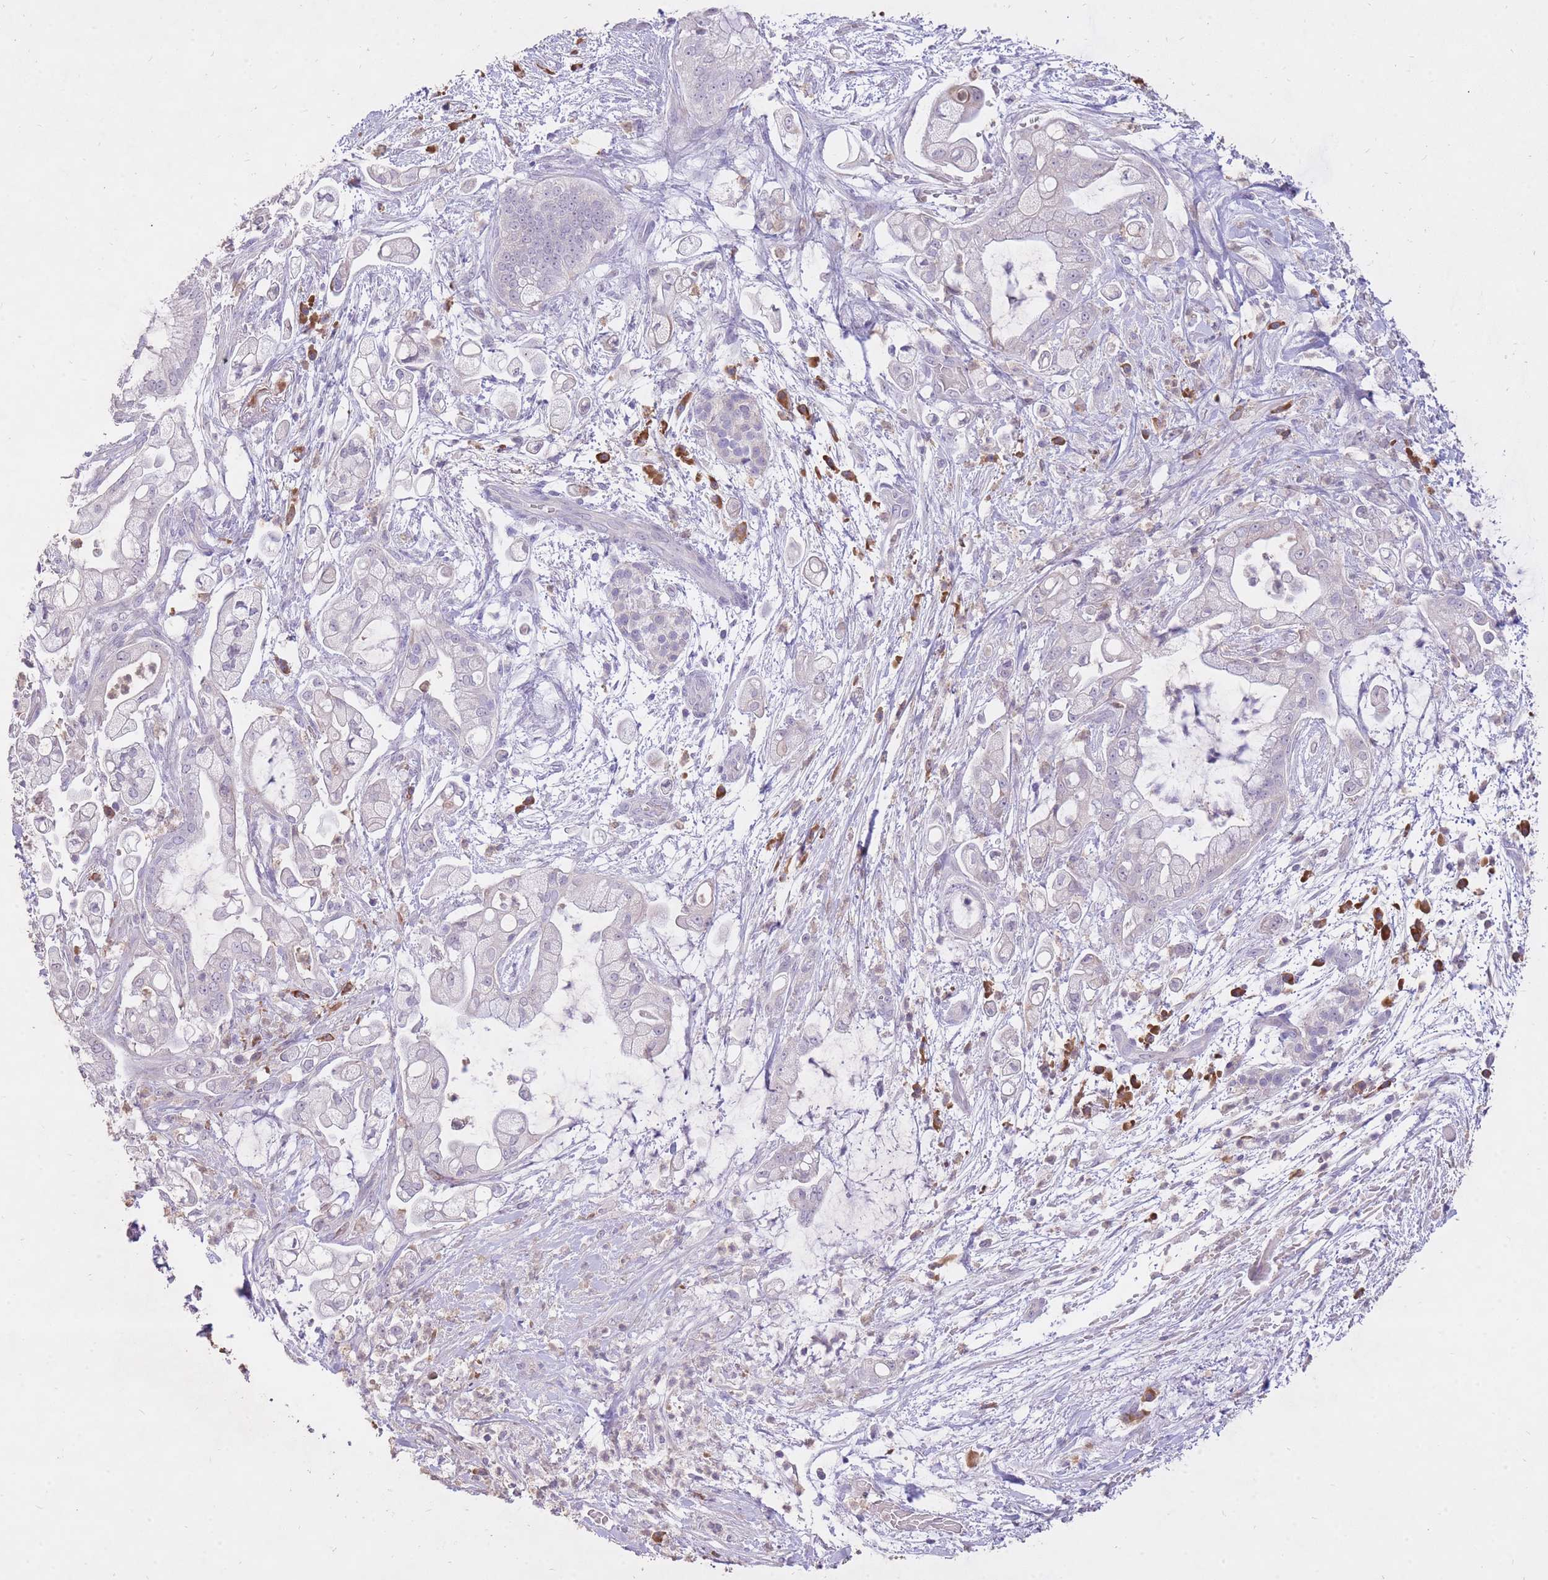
{"staining": {"intensity": "negative", "quantity": "none", "location": "none"}, "tissue": "pancreatic cancer", "cell_type": "Tumor cells", "image_type": "cancer", "snomed": [{"axis": "morphology", "description": "Adenocarcinoma, NOS"}, {"axis": "topography", "description": "Pancreas"}], "caption": "Immunohistochemistry (IHC) of pancreatic cancer reveals no positivity in tumor cells.", "gene": "FRG2C", "patient": {"sex": "female", "age": 69}}